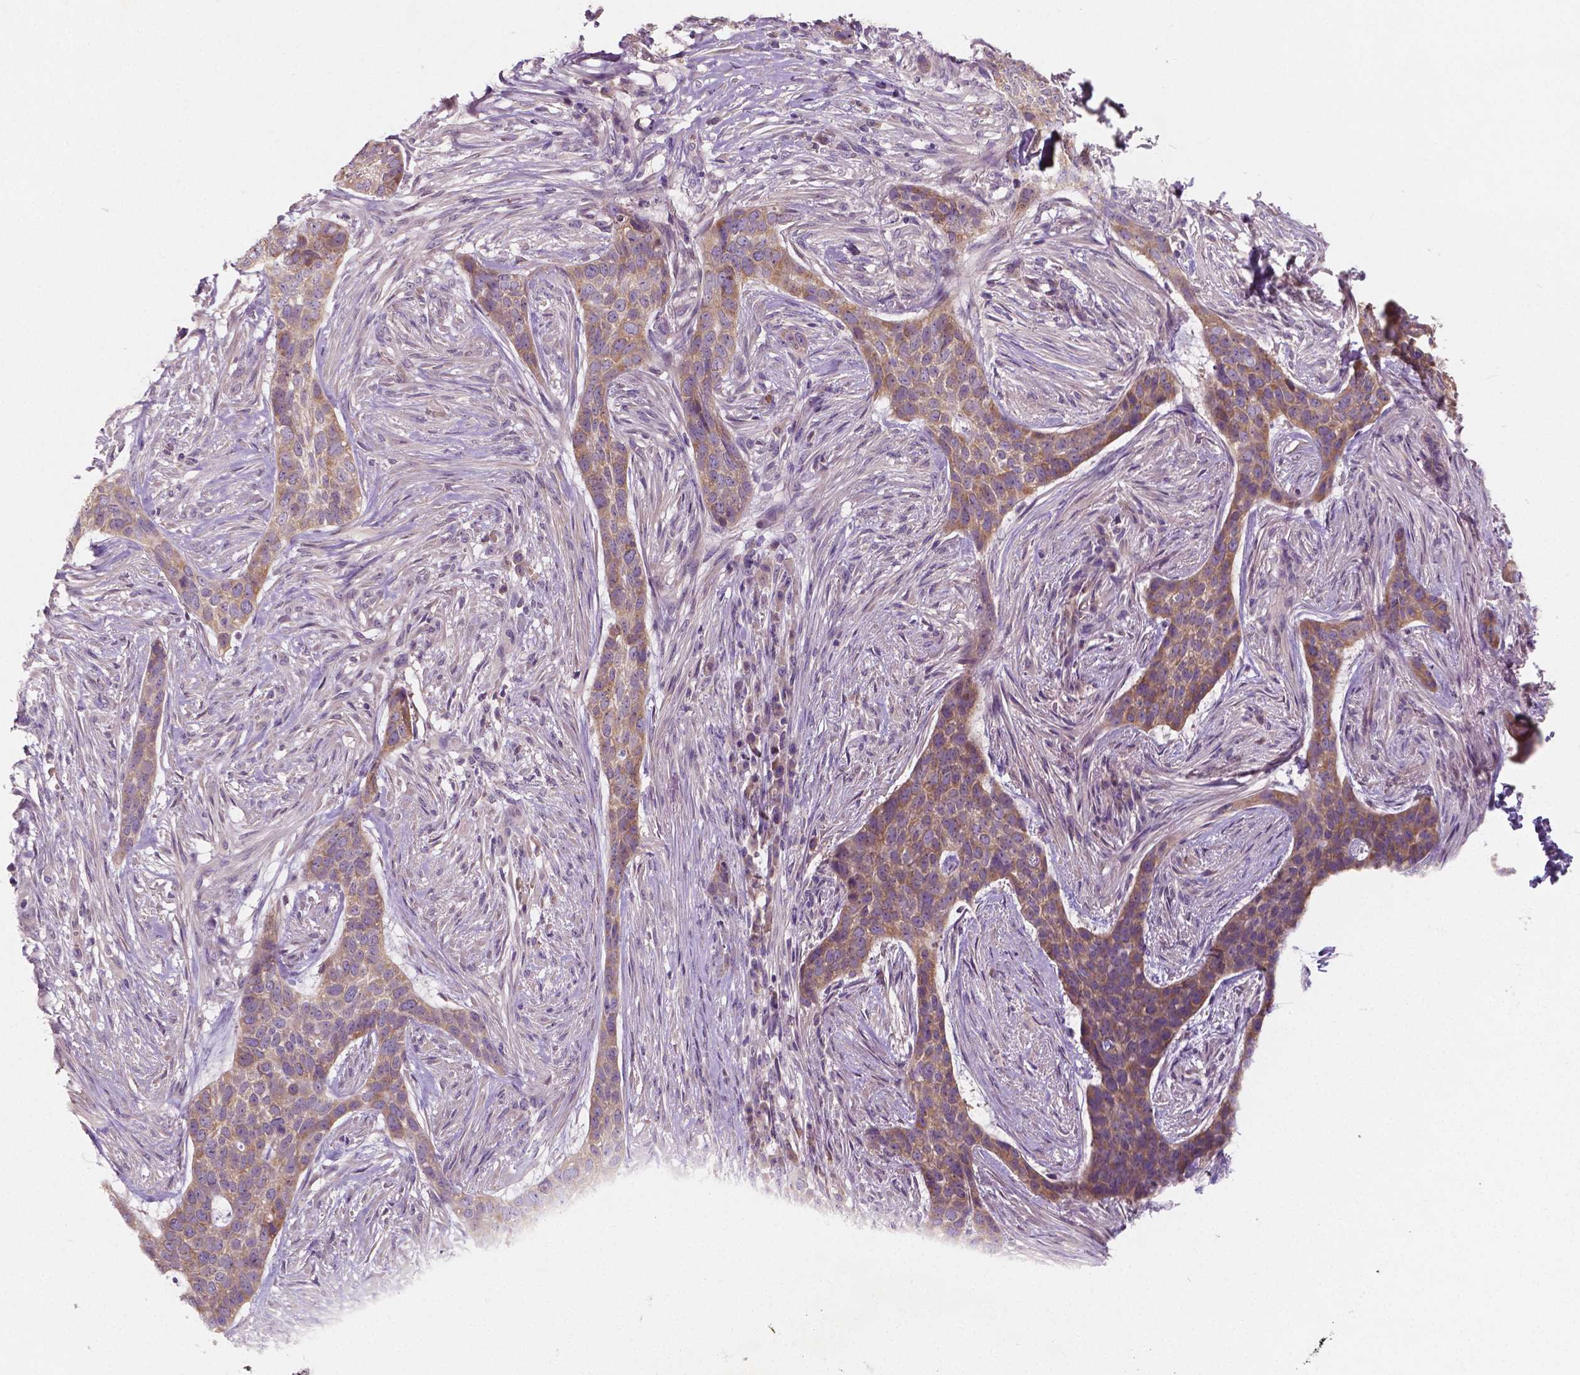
{"staining": {"intensity": "weak", "quantity": ">75%", "location": "cytoplasmic/membranous"}, "tissue": "skin cancer", "cell_type": "Tumor cells", "image_type": "cancer", "snomed": [{"axis": "morphology", "description": "Basal cell carcinoma"}, {"axis": "topography", "description": "Skin"}], "caption": "This is a micrograph of immunohistochemistry (IHC) staining of skin cancer (basal cell carcinoma), which shows weak positivity in the cytoplasmic/membranous of tumor cells.", "gene": "LSM14B", "patient": {"sex": "female", "age": 69}}